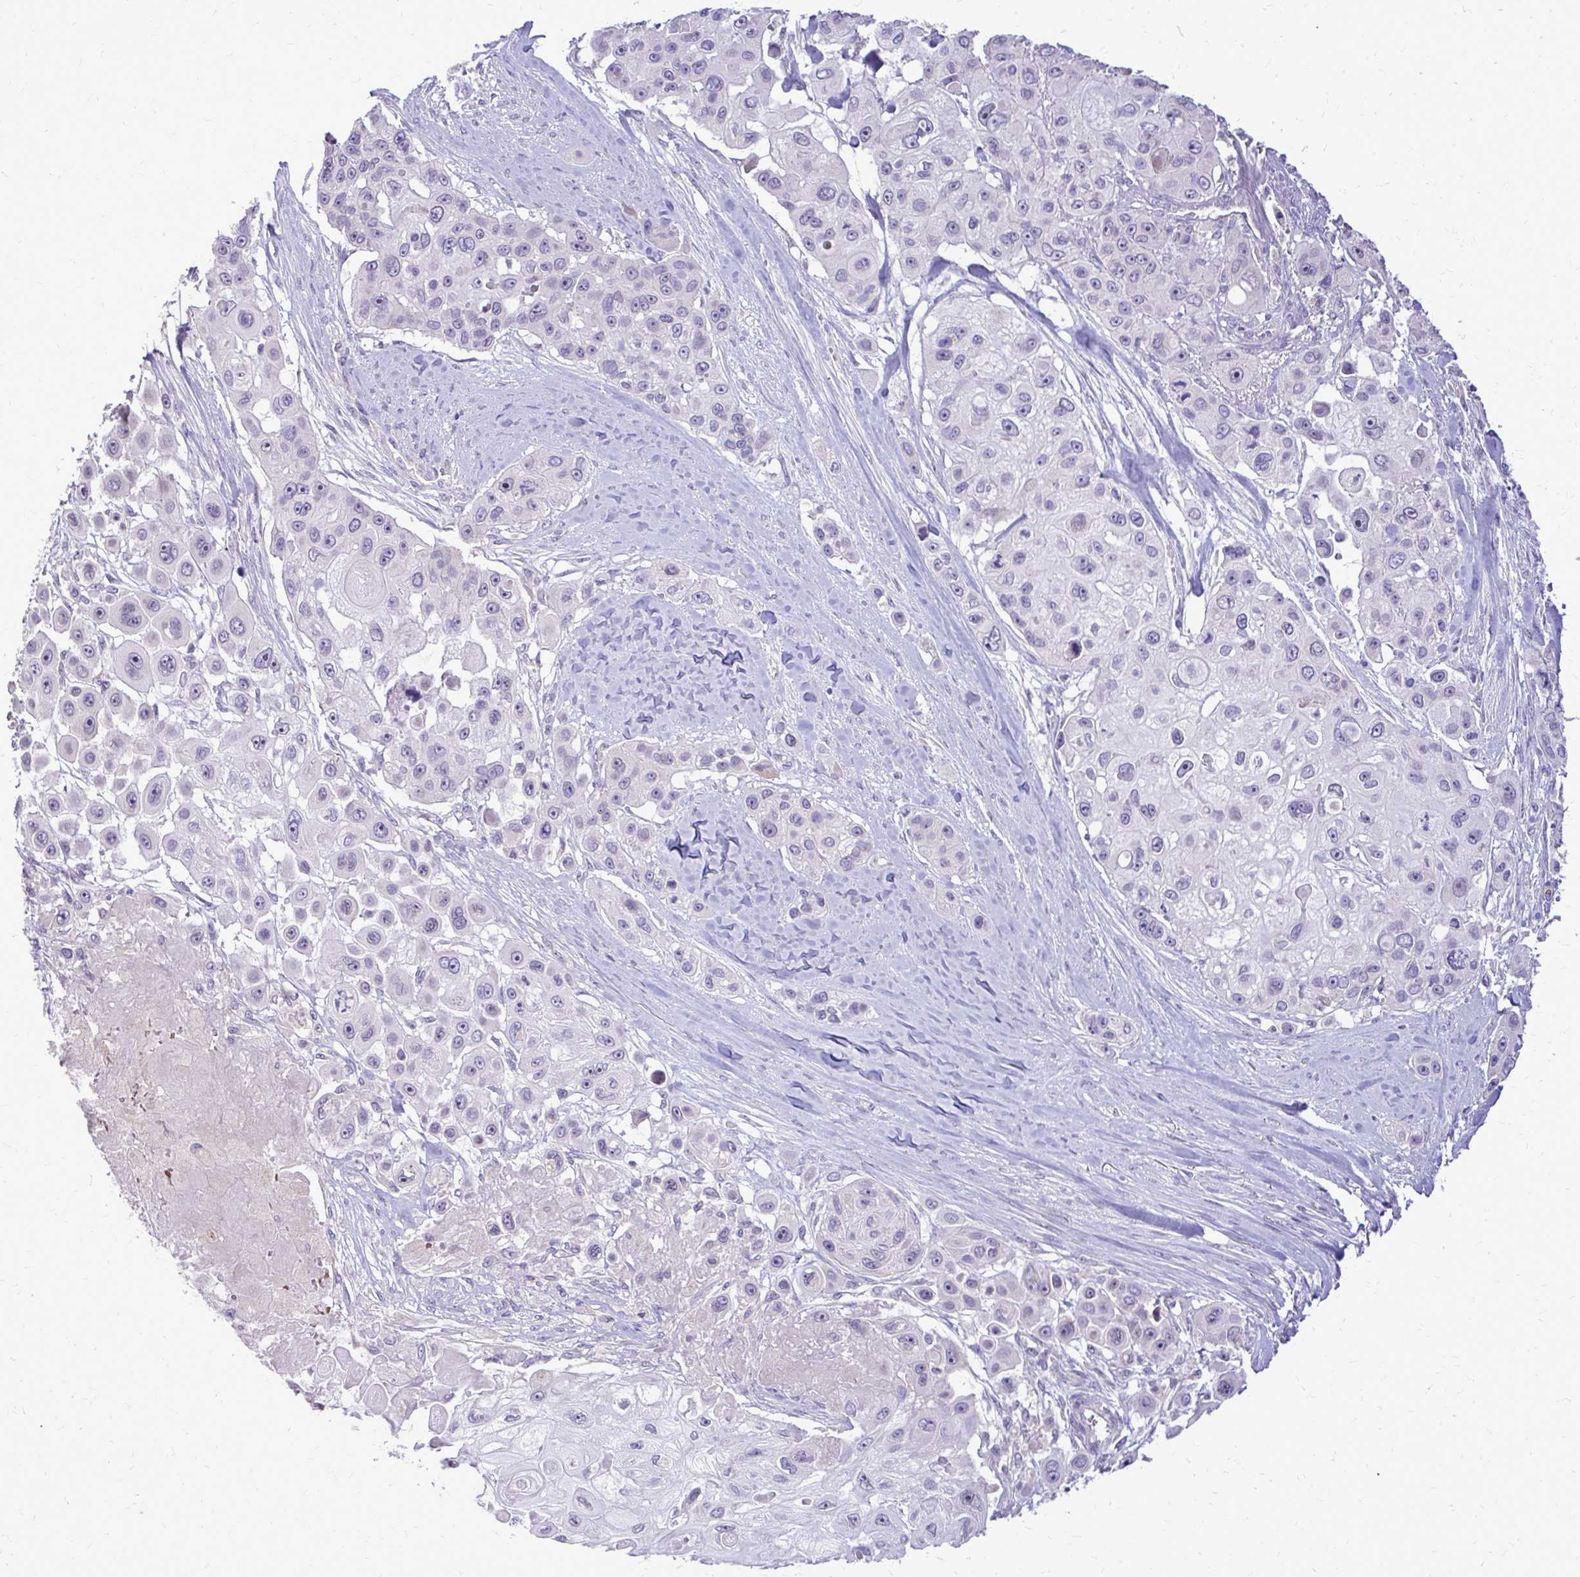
{"staining": {"intensity": "negative", "quantity": "none", "location": "none"}, "tissue": "skin cancer", "cell_type": "Tumor cells", "image_type": "cancer", "snomed": [{"axis": "morphology", "description": "Squamous cell carcinoma, NOS"}, {"axis": "topography", "description": "Skin"}], "caption": "The histopathology image exhibits no significant staining in tumor cells of skin squamous cell carcinoma.", "gene": "DPY19L1", "patient": {"sex": "male", "age": 67}}